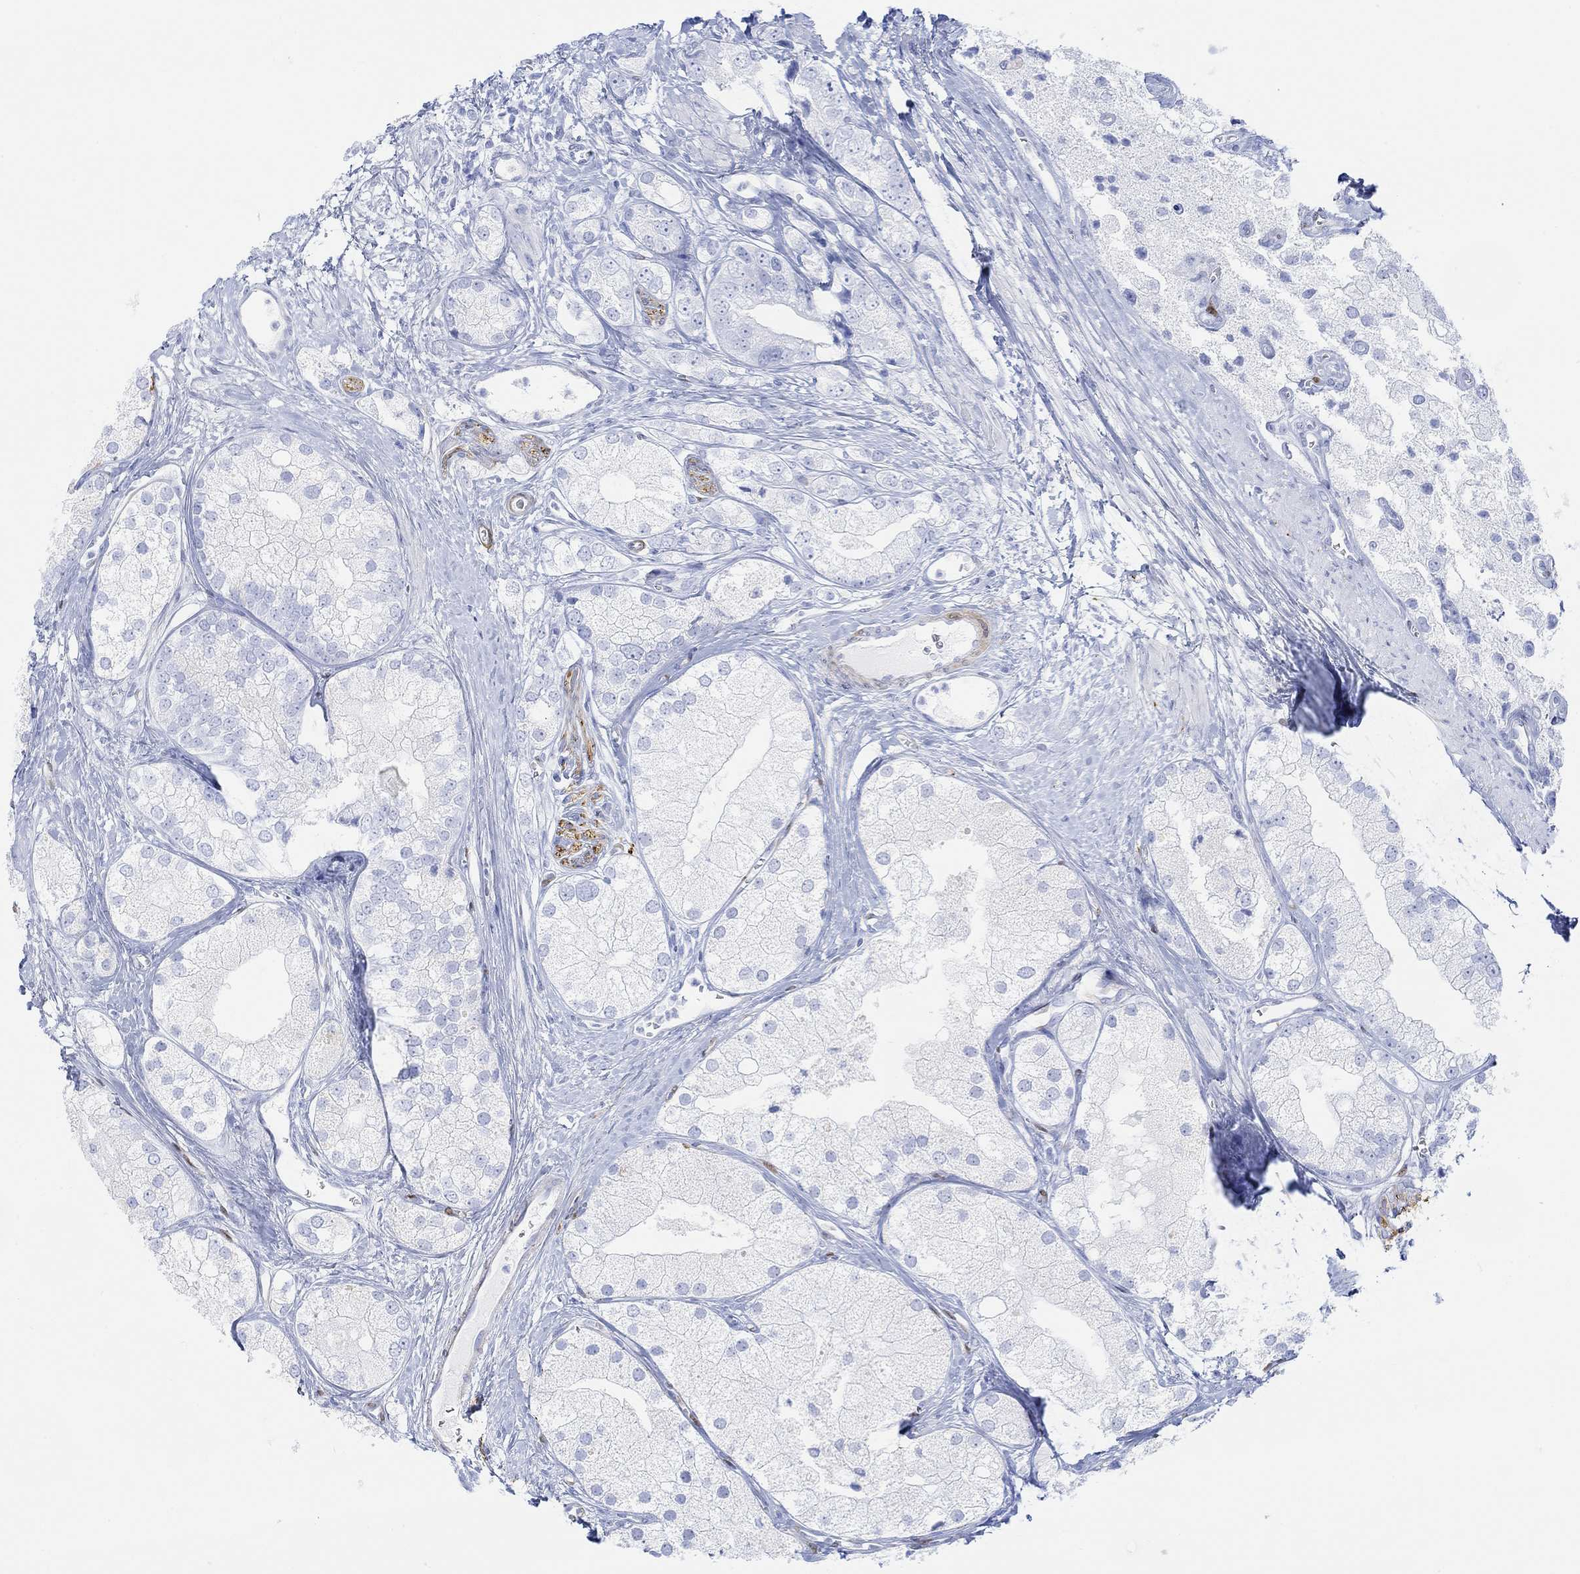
{"staining": {"intensity": "negative", "quantity": "none", "location": "none"}, "tissue": "prostate cancer", "cell_type": "Tumor cells", "image_type": "cancer", "snomed": [{"axis": "morphology", "description": "Adenocarcinoma, NOS"}, {"axis": "topography", "description": "Prostate and seminal vesicle, NOS"}, {"axis": "topography", "description": "Prostate"}], "caption": "An immunohistochemistry (IHC) histopathology image of prostate cancer (adenocarcinoma) is shown. There is no staining in tumor cells of prostate cancer (adenocarcinoma).", "gene": "TPPP3", "patient": {"sex": "male", "age": 79}}